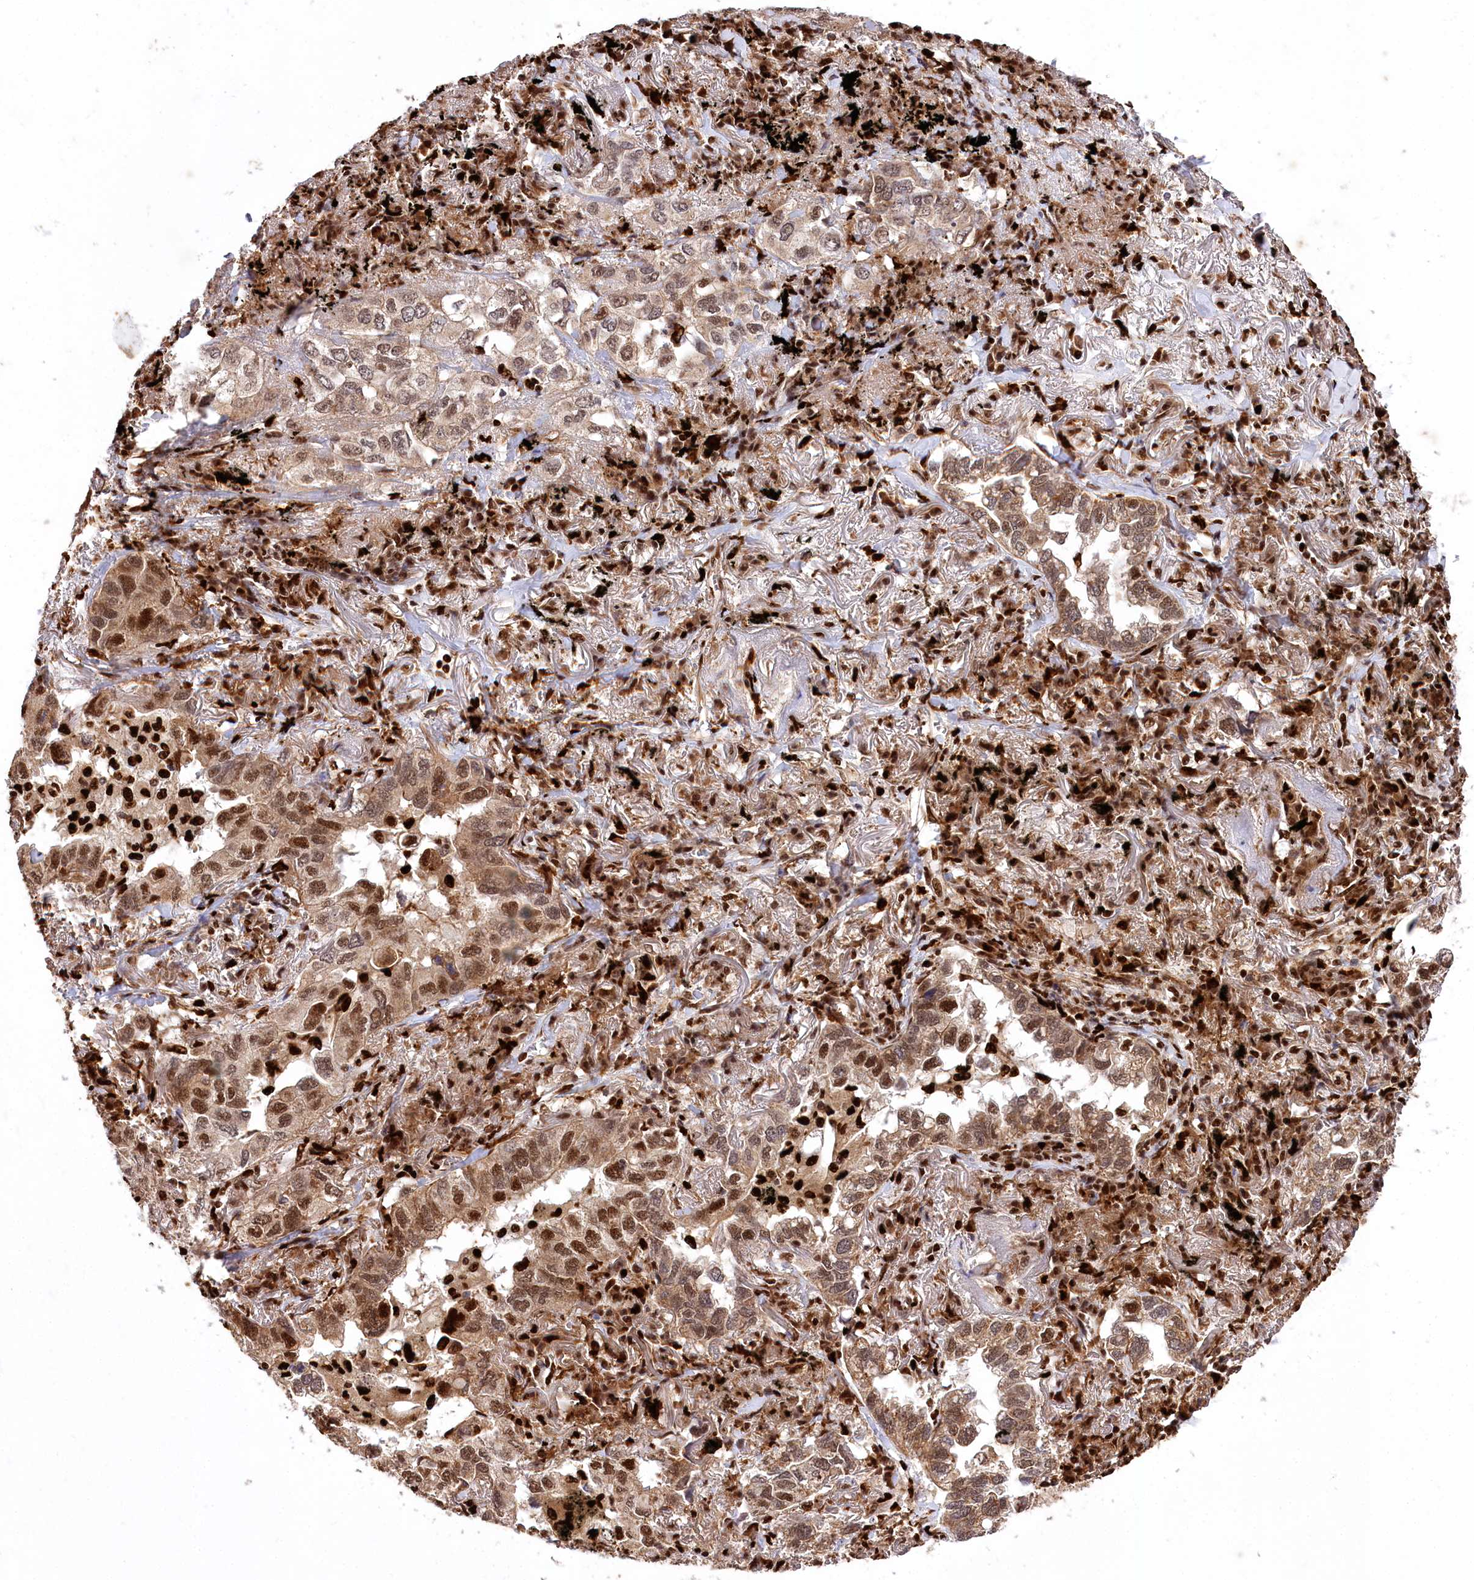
{"staining": {"intensity": "moderate", "quantity": "25%-75%", "location": "cytoplasmic/membranous,nuclear"}, "tissue": "lung cancer", "cell_type": "Tumor cells", "image_type": "cancer", "snomed": [{"axis": "morphology", "description": "Adenocarcinoma, NOS"}, {"axis": "topography", "description": "Lung"}], "caption": "Protein expression analysis of human lung cancer reveals moderate cytoplasmic/membranous and nuclear positivity in about 25%-75% of tumor cells.", "gene": "FIGN", "patient": {"sex": "male", "age": 65}}